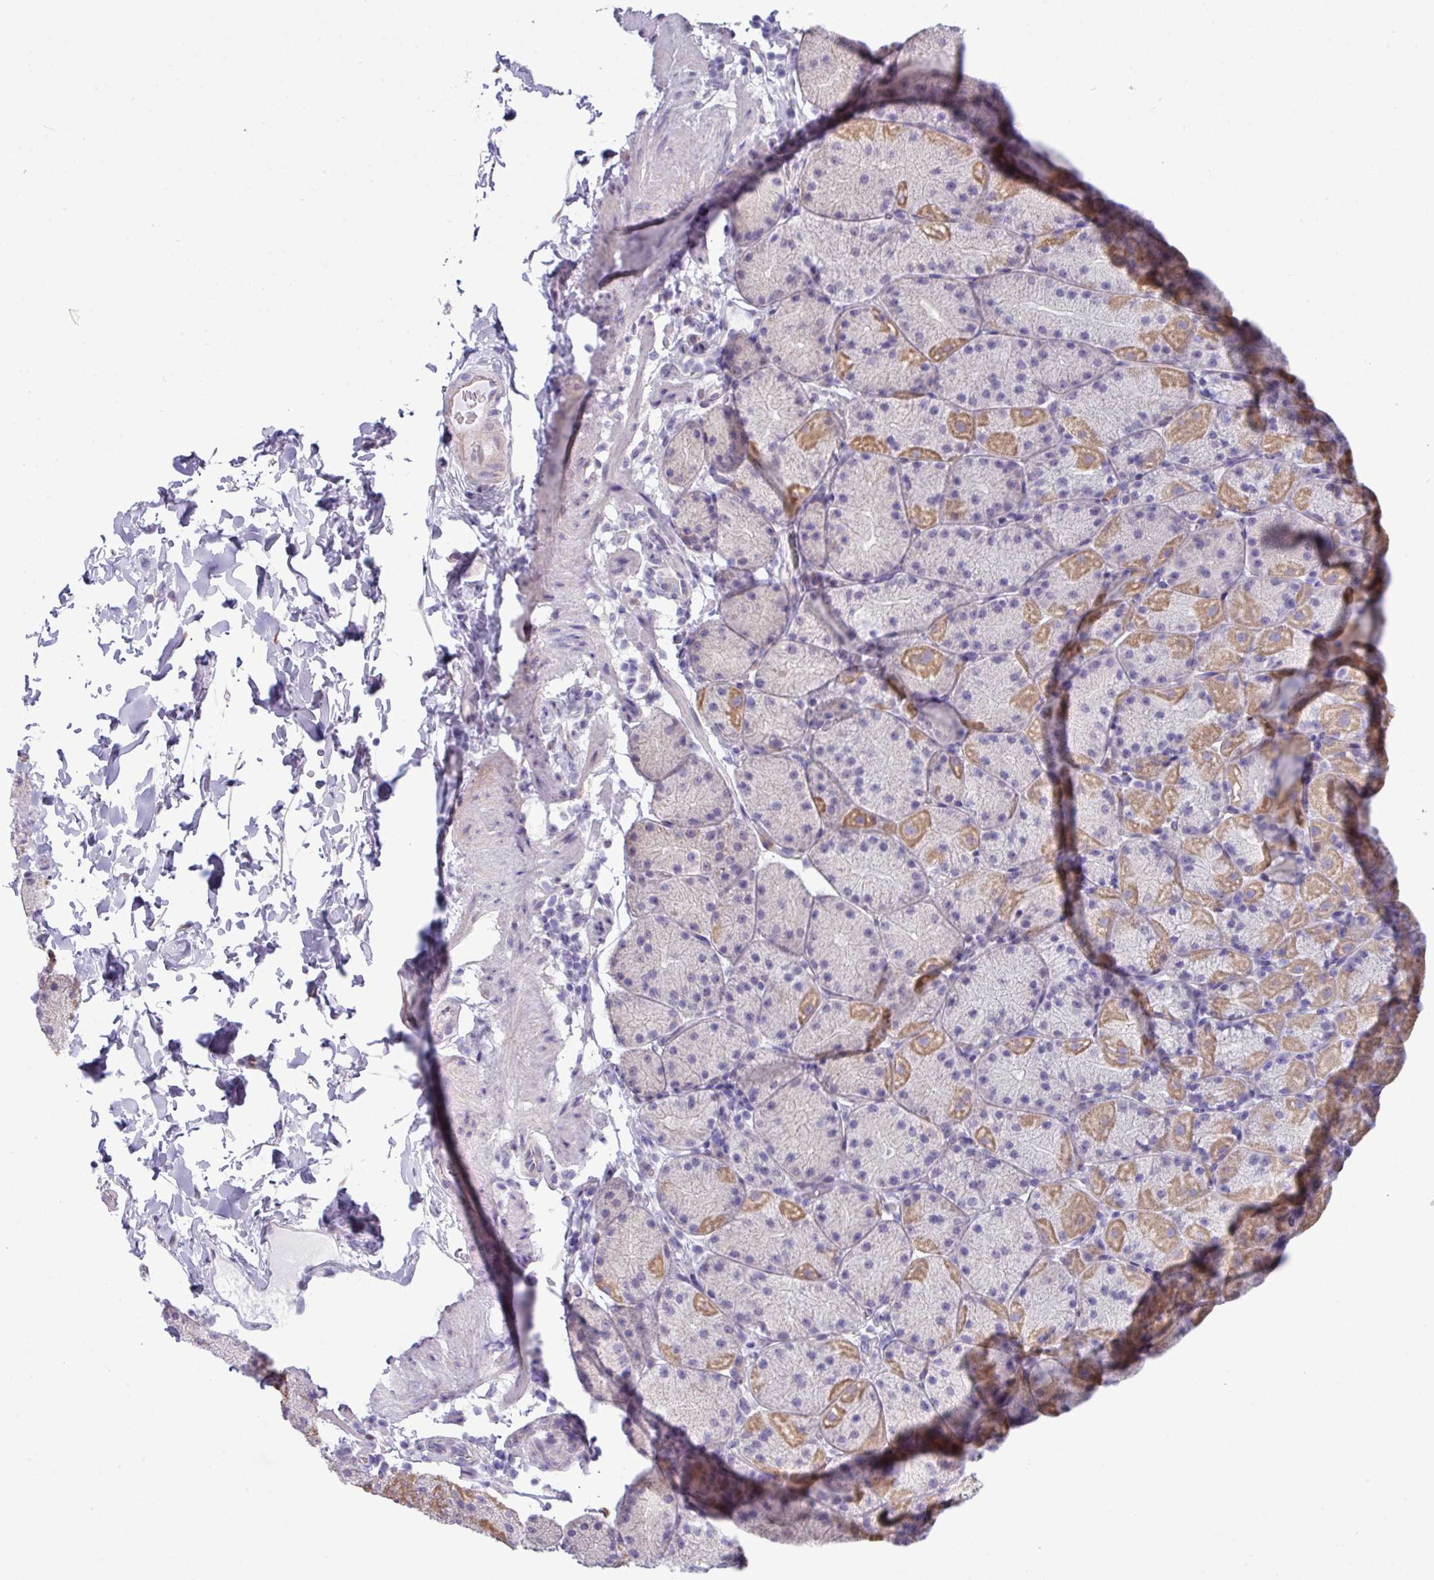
{"staining": {"intensity": "moderate", "quantity": "25%-75%", "location": "cytoplasmic/membranous"}, "tissue": "stomach", "cell_type": "Glandular cells", "image_type": "normal", "snomed": [{"axis": "morphology", "description": "Normal tissue, NOS"}, {"axis": "topography", "description": "Stomach, upper"}, {"axis": "topography", "description": "Stomach, lower"}], "caption": "Benign stomach displays moderate cytoplasmic/membranous positivity in approximately 25%-75% of glandular cells Using DAB (brown) and hematoxylin (blue) stains, captured at high magnification using brightfield microscopy..", "gene": "IRGC", "patient": {"sex": "male", "age": 67}}